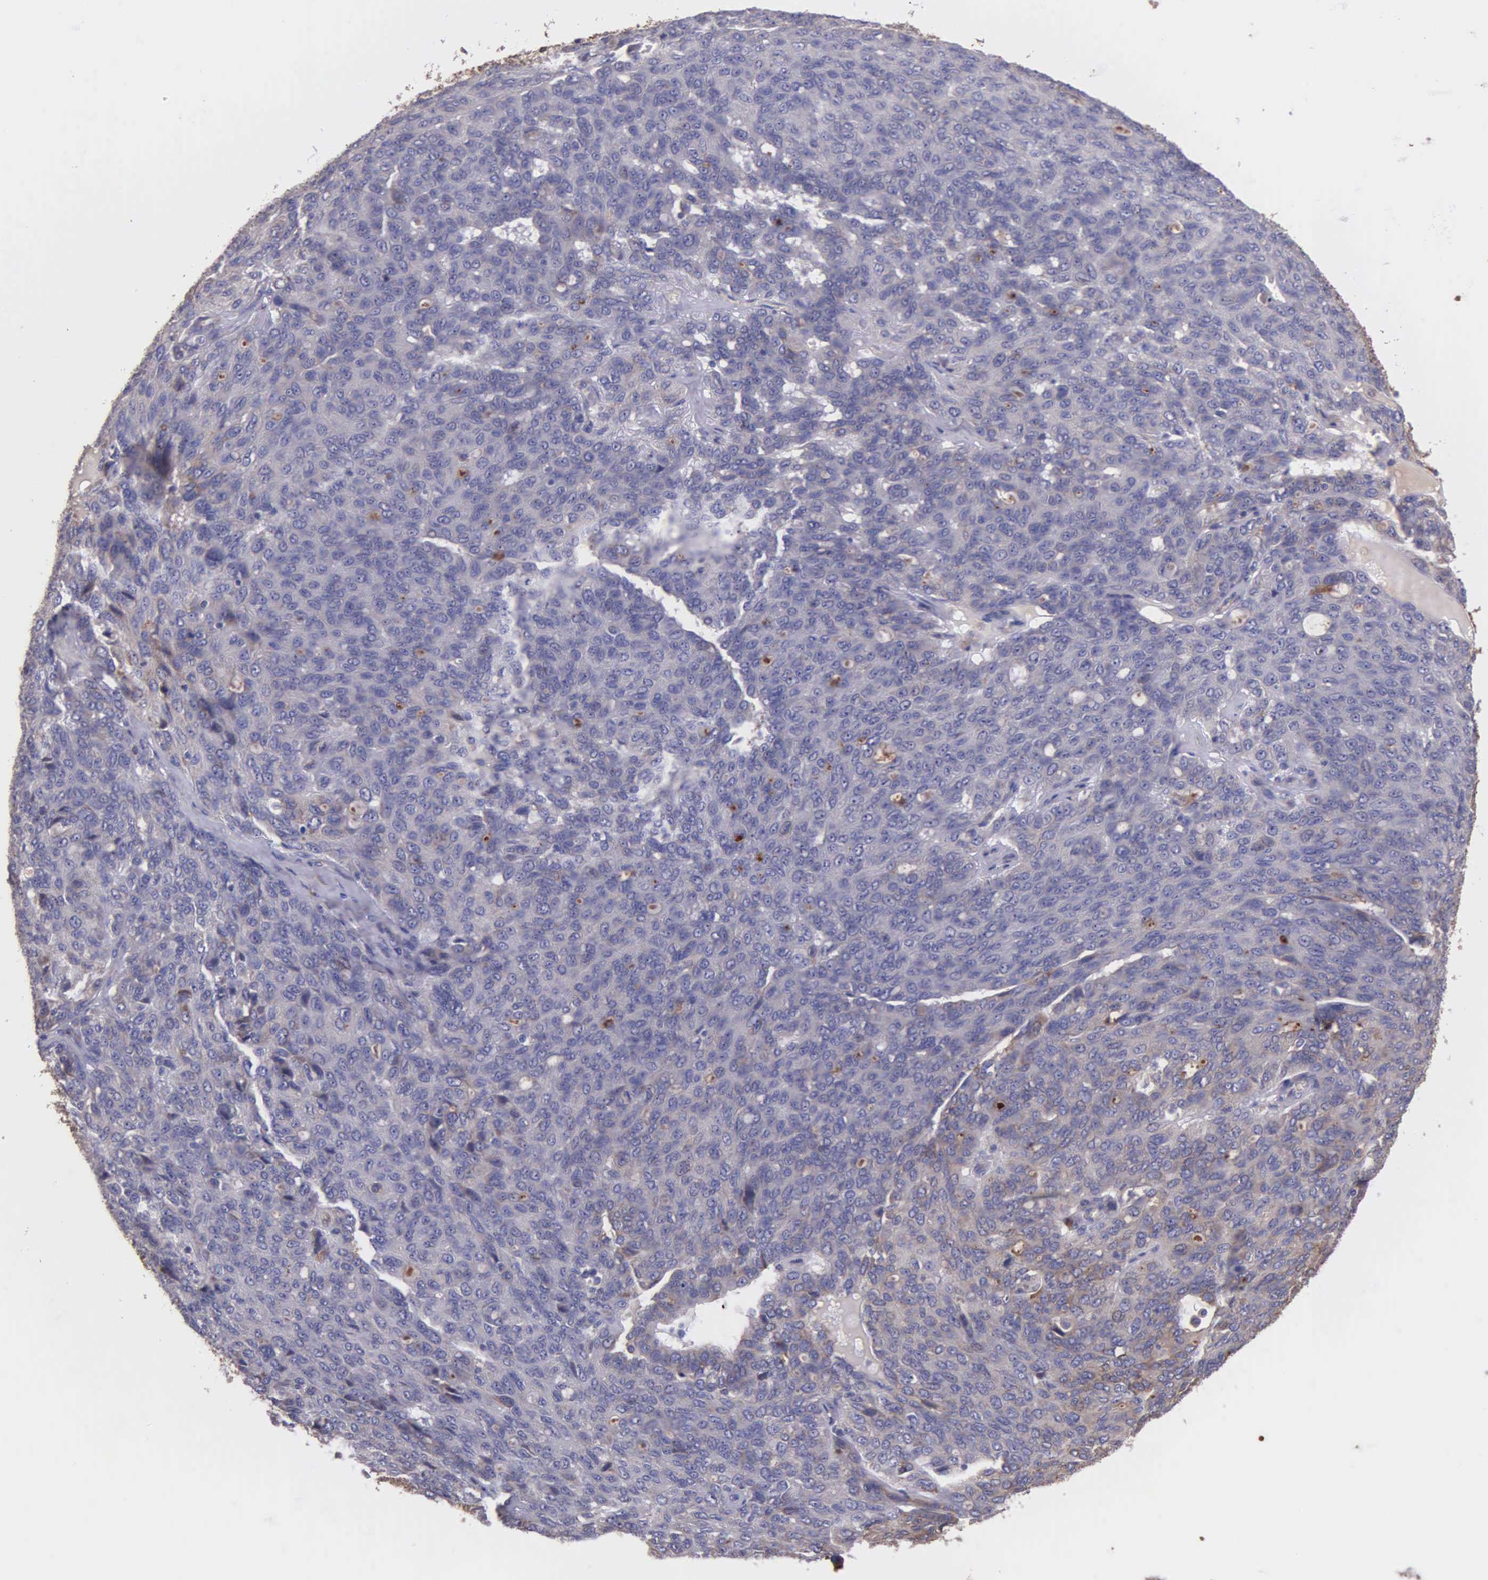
{"staining": {"intensity": "weak", "quantity": "<25%", "location": "cytoplasmic/membranous"}, "tissue": "ovarian cancer", "cell_type": "Tumor cells", "image_type": "cancer", "snomed": [{"axis": "morphology", "description": "Carcinoma, endometroid"}, {"axis": "topography", "description": "Ovary"}], "caption": "DAB immunohistochemical staining of ovarian cancer (endometroid carcinoma) reveals no significant positivity in tumor cells.", "gene": "ZC3H12B", "patient": {"sex": "female", "age": 60}}